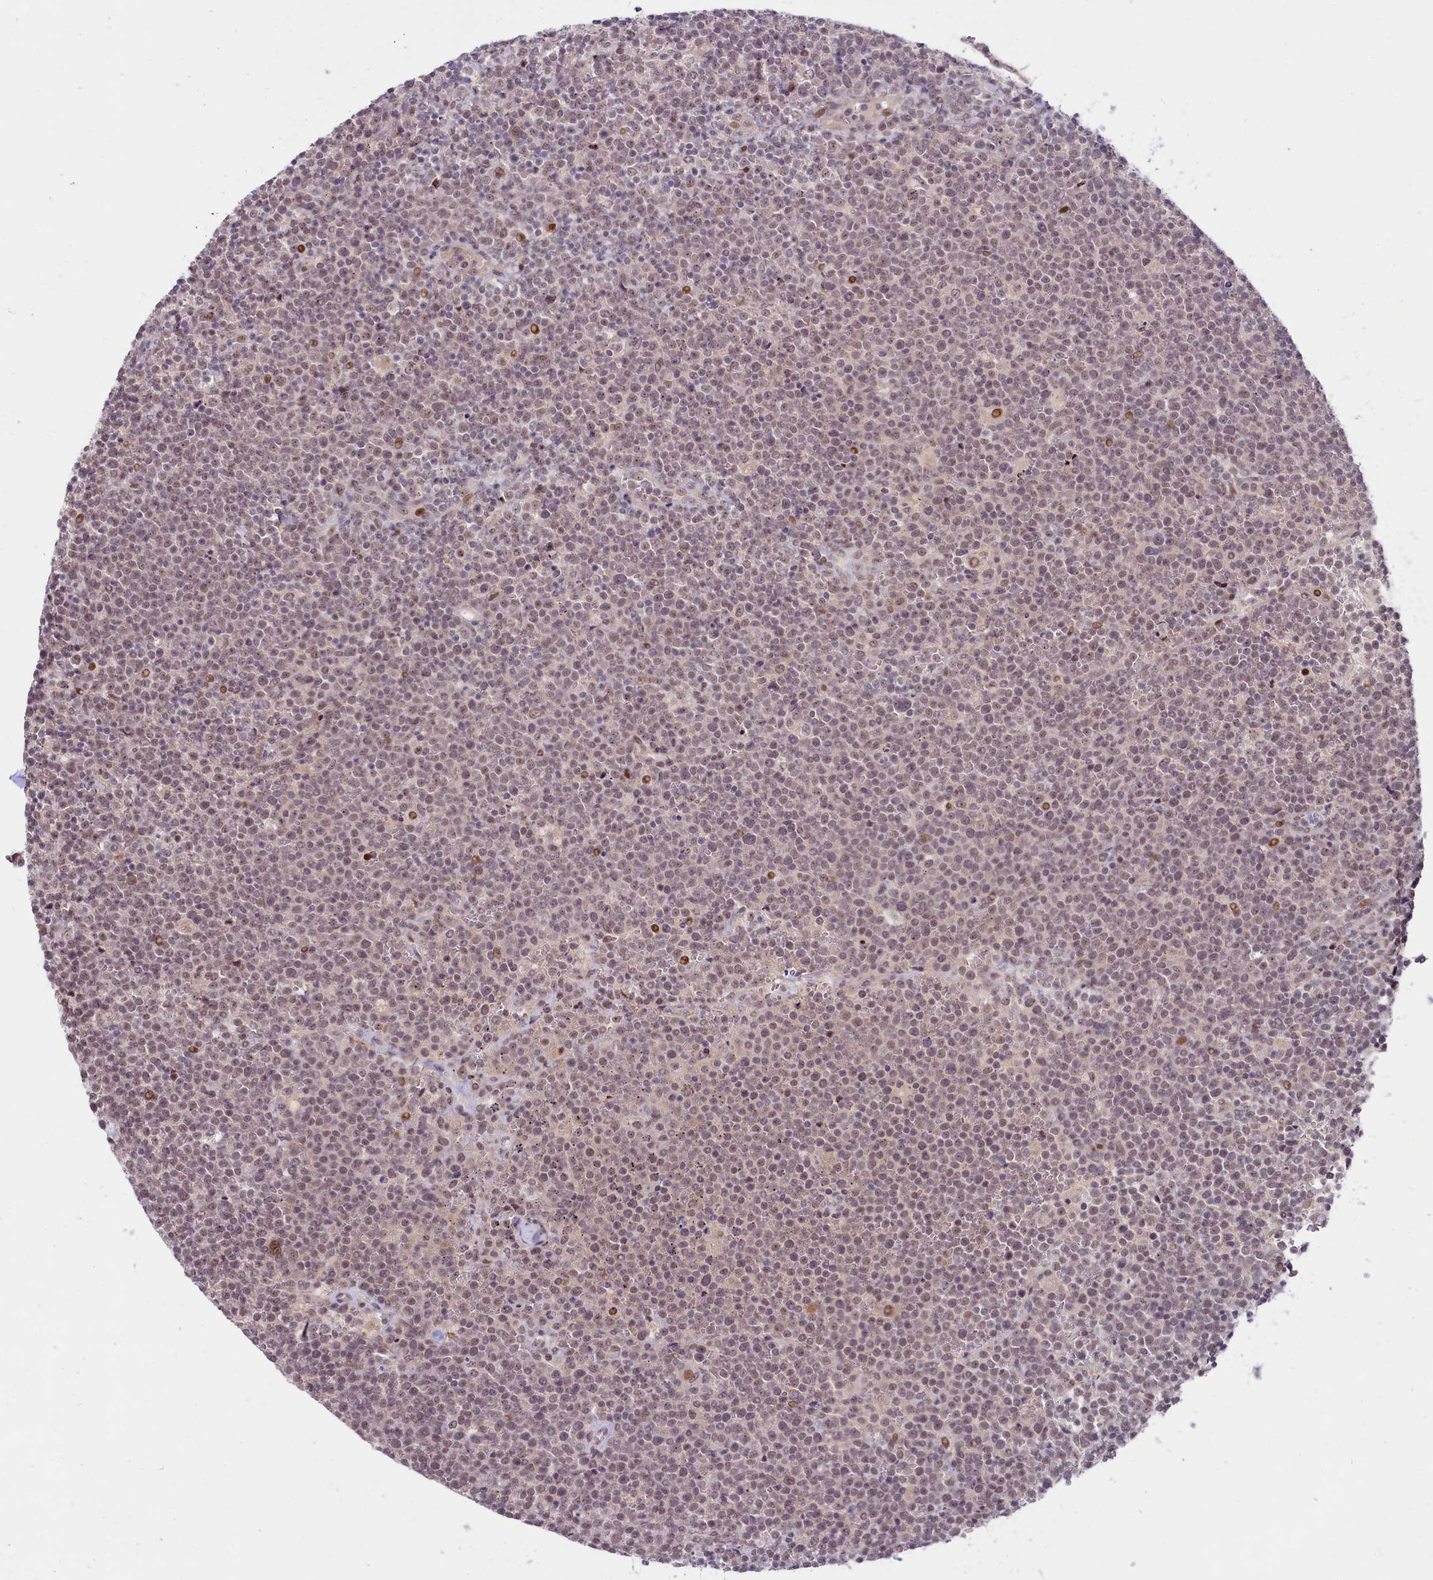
{"staining": {"intensity": "weak", "quantity": ">75%", "location": "nuclear"}, "tissue": "lymphoma", "cell_type": "Tumor cells", "image_type": "cancer", "snomed": [{"axis": "morphology", "description": "Malignant lymphoma, non-Hodgkin's type, High grade"}, {"axis": "topography", "description": "Lymph node"}], "caption": "DAB (3,3'-diaminobenzidine) immunohistochemical staining of human lymphoma shows weak nuclear protein staining in approximately >75% of tumor cells.", "gene": "ANKS3", "patient": {"sex": "male", "age": 61}}